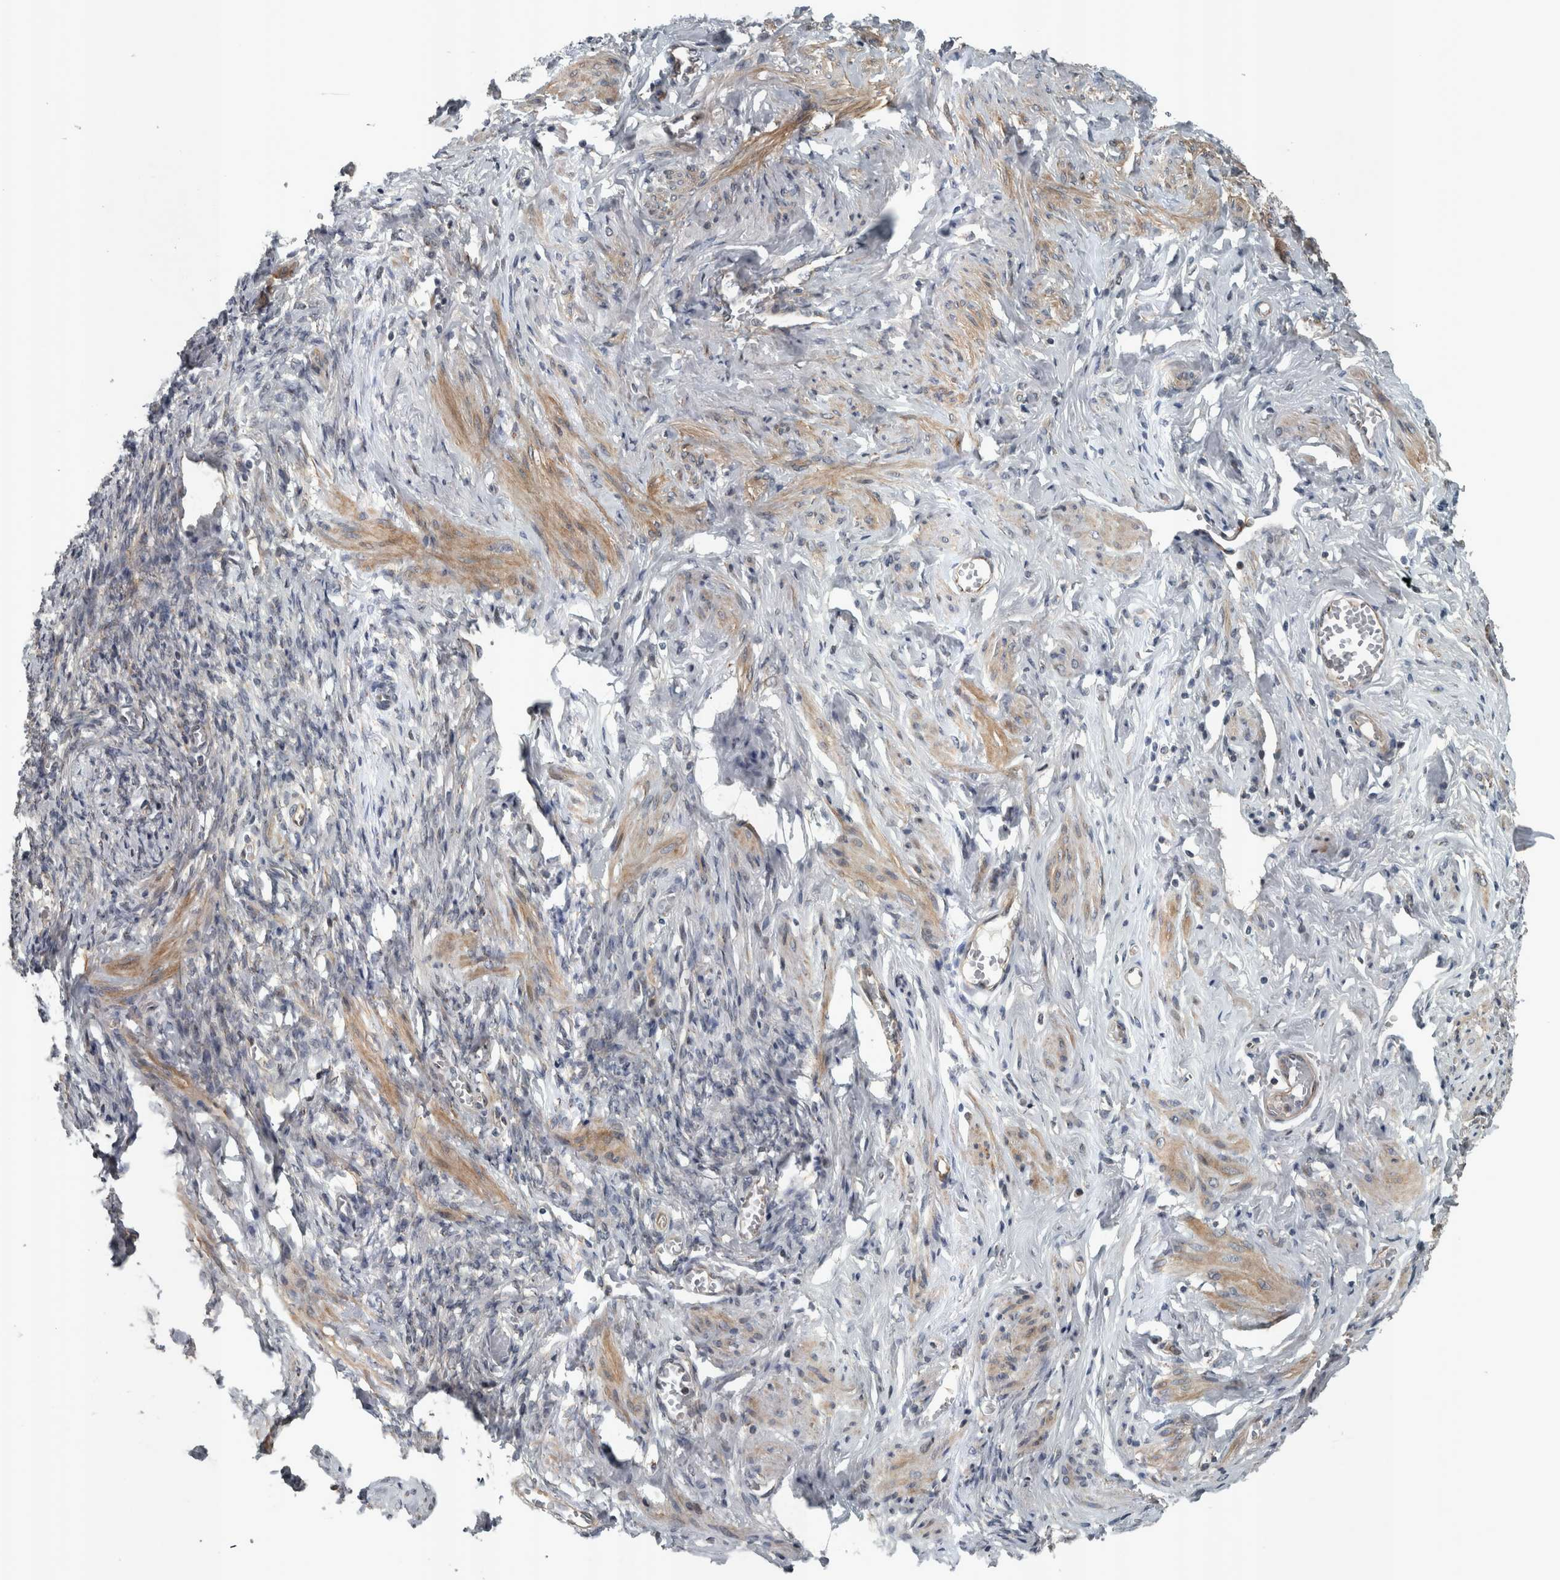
{"staining": {"intensity": "negative", "quantity": "none", "location": "none"}, "tissue": "adipose tissue", "cell_type": "Adipocytes", "image_type": "normal", "snomed": [{"axis": "morphology", "description": "Normal tissue, NOS"}, {"axis": "topography", "description": "Vascular tissue"}, {"axis": "topography", "description": "Fallopian tube"}, {"axis": "topography", "description": "Ovary"}], "caption": "IHC micrograph of normal adipose tissue: adipose tissue stained with DAB (3,3'-diaminobenzidine) shows no significant protein expression in adipocytes.", "gene": "ZNF345", "patient": {"sex": "female", "age": 67}}